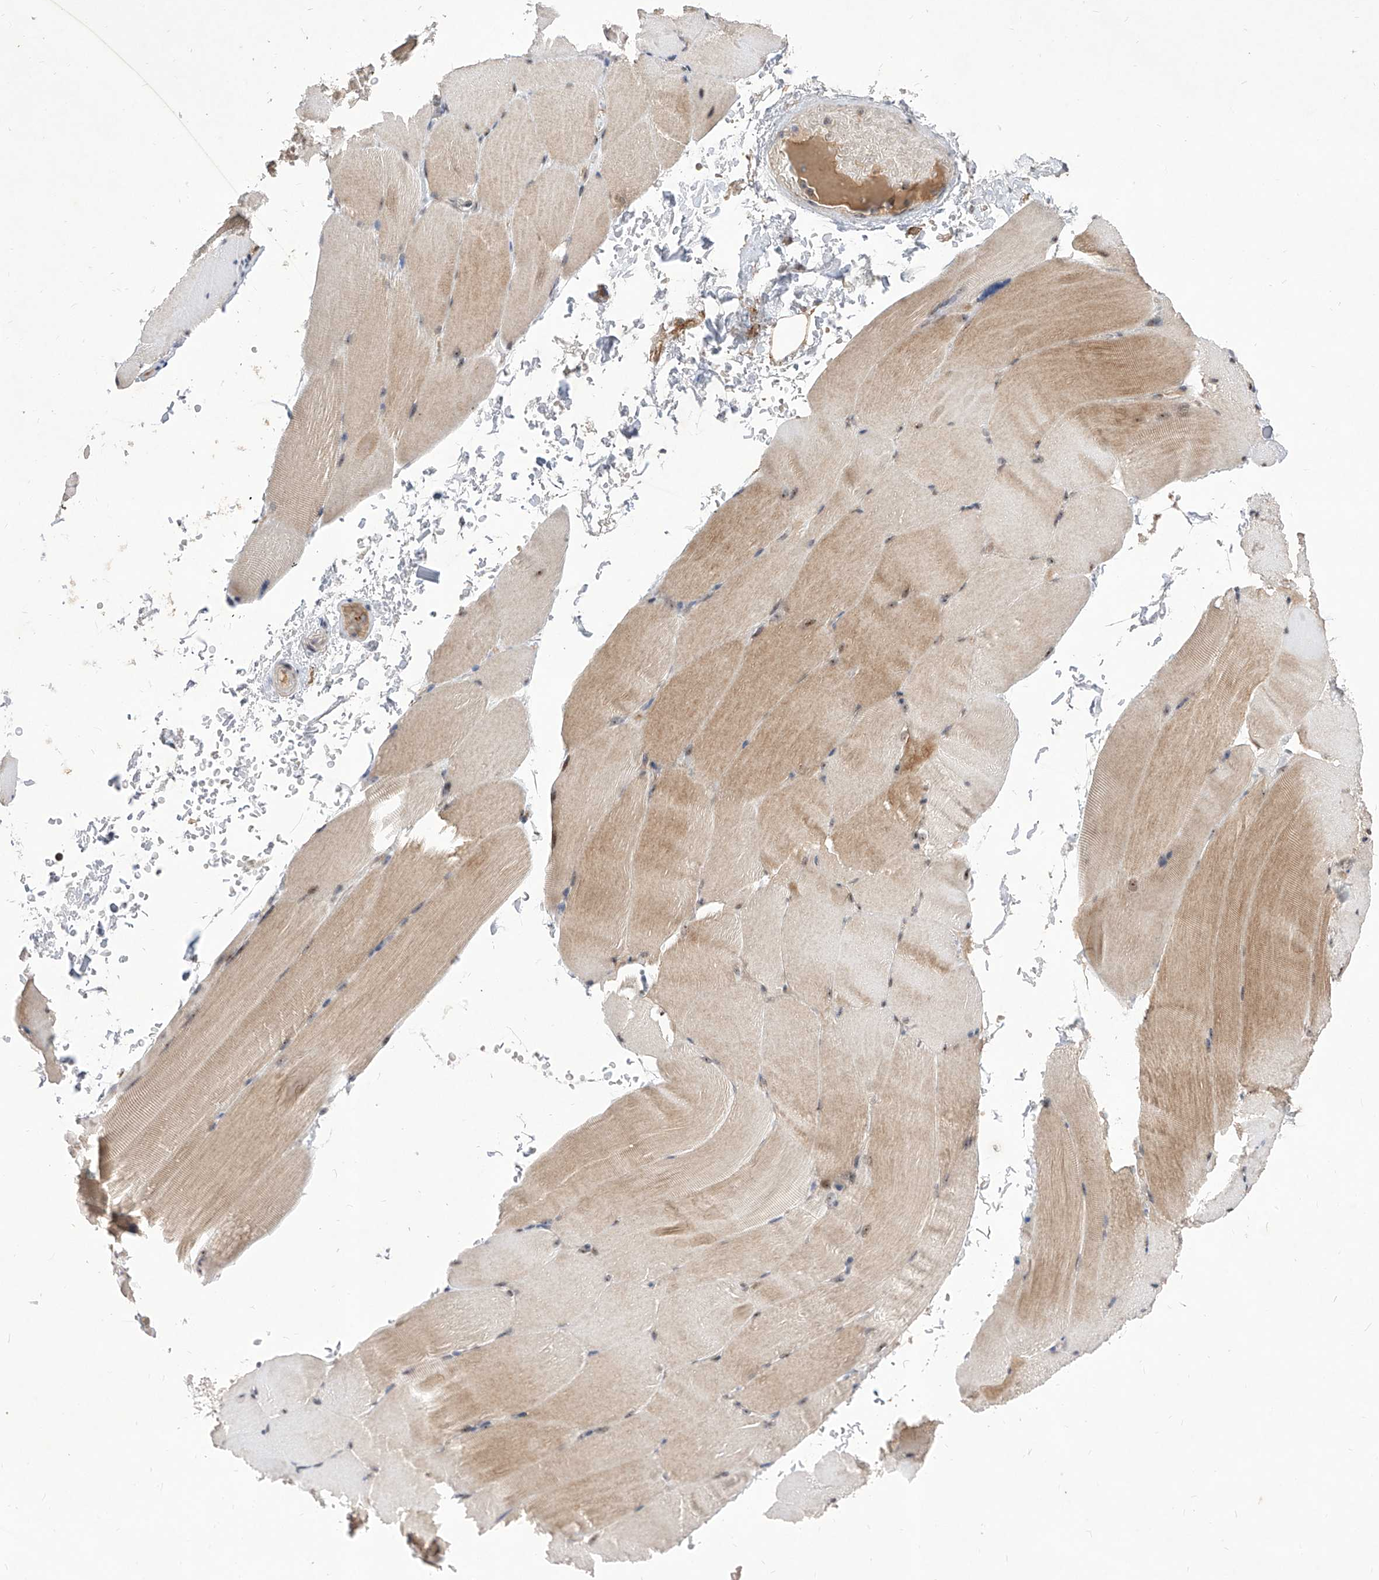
{"staining": {"intensity": "moderate", "quantity": "25%-75%", "location": "cytoplasmic/membranous,nuclear"}, "tissue": "skeletal muscle", "cell_type": "Myocytes", "image_type": "normal", "snomed": [{"axis": "morphology", "description": "Normal tissue, NOS"}, {"axis": "topography", "description": "Skeletal muscle"}, {"axis": "topography", "description": "Parathyroid gland"}], "caption": "Immunohistochemistry (IHC) (DAB) staining of unremarkable skeletal muscle exhibits moderate cytoplasmic/membranous,nuclear protein staining in approximately 25%-75% of myocytes.", "gene": "LGR4", "patient": {"sex": "female", "age": 37}}